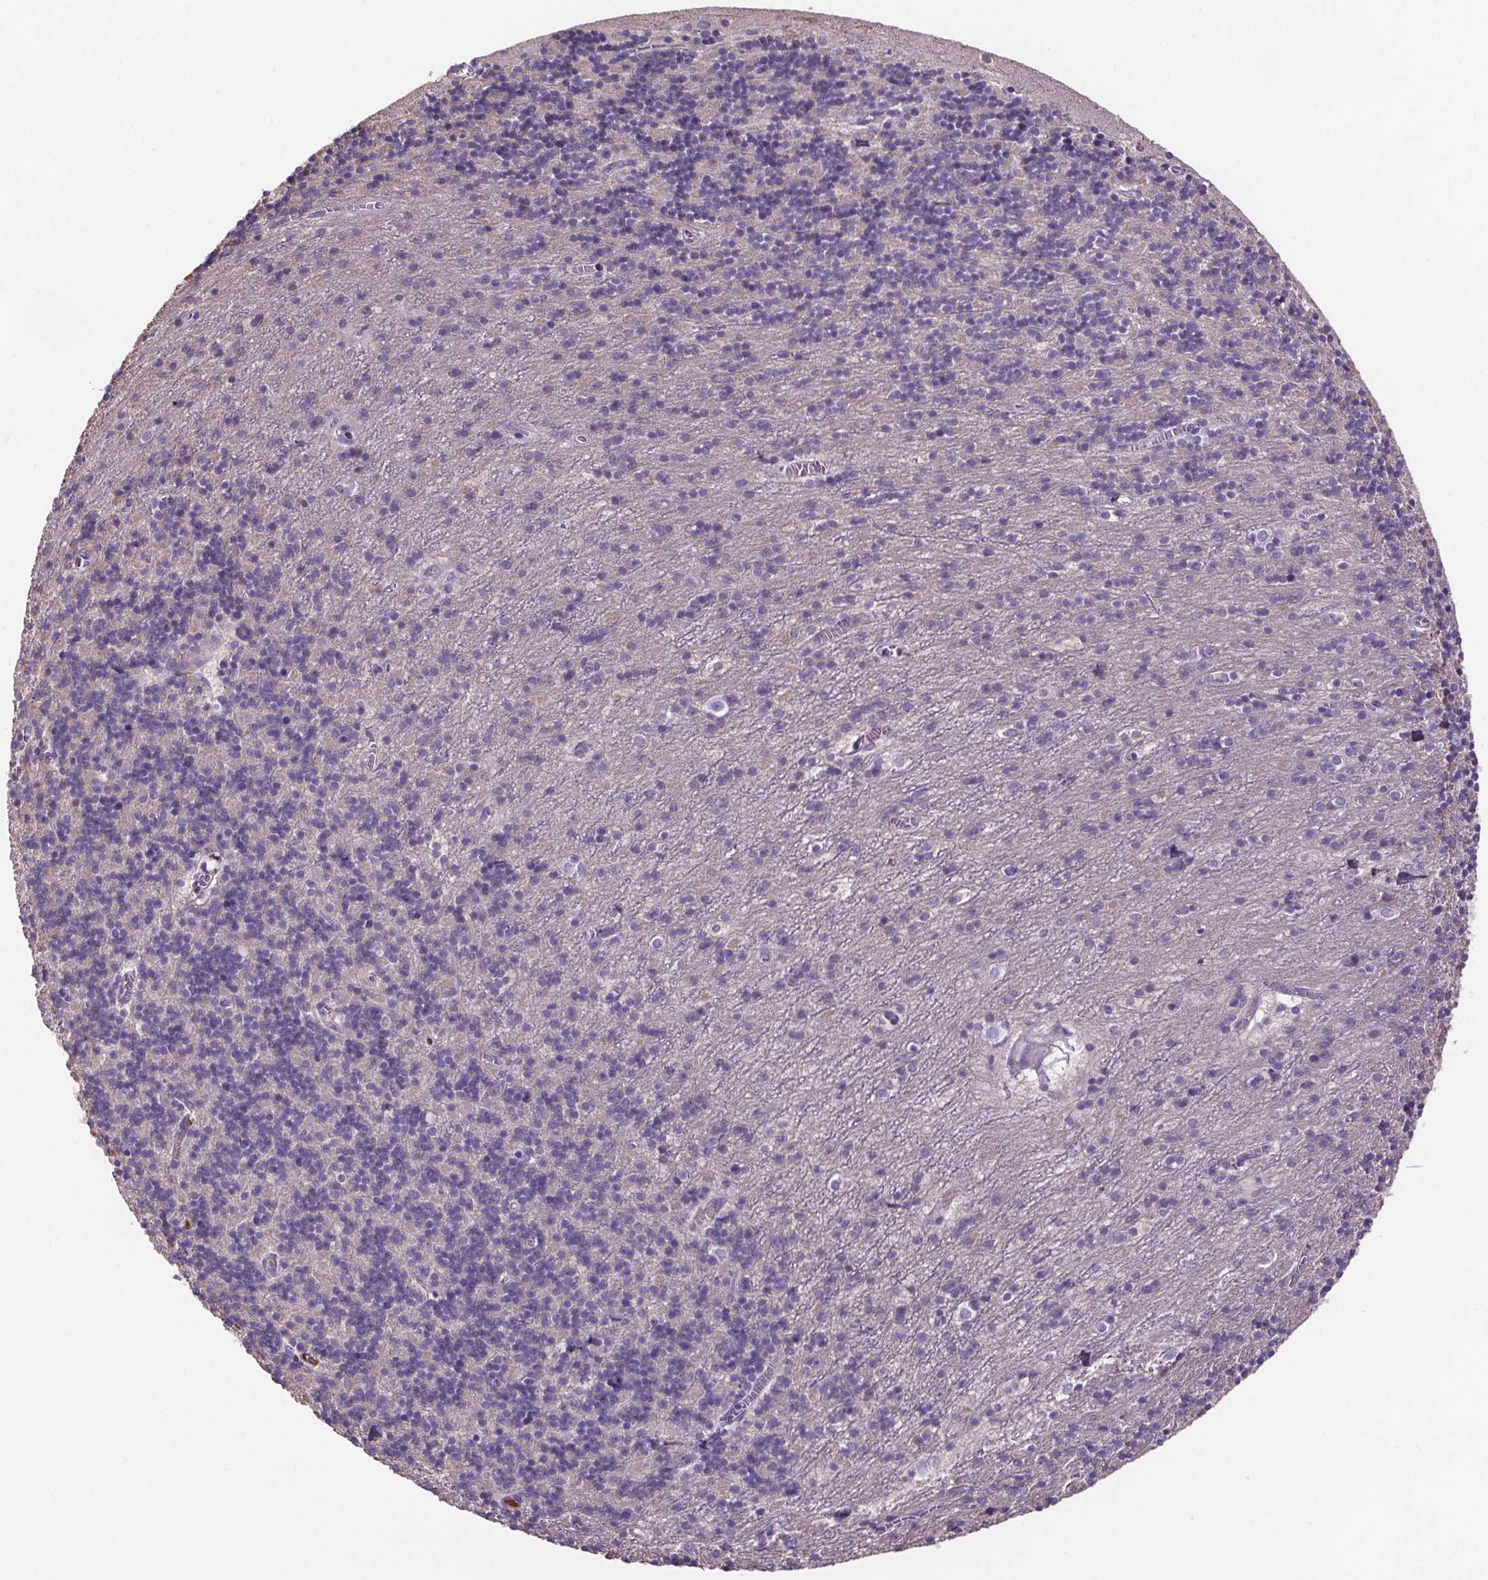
{"staining": {"intensity": "negative", "quantity": "none", "location": "none"}, "tissue": "cerebellum", "cell_type": "Cells in granular layer", "image_type": "normal", "snomed": [{"axis": "morphology", "description": "Normal tissue, NOS"}, {"axis": "topography", "description": "Cerebellum"}], "caption": "Protein analysis of unremarkable cerebellum shows no significant expression in cells in granular layer.", "gene": "CUBN", "patient": {"sex": "male", "age": 70}}